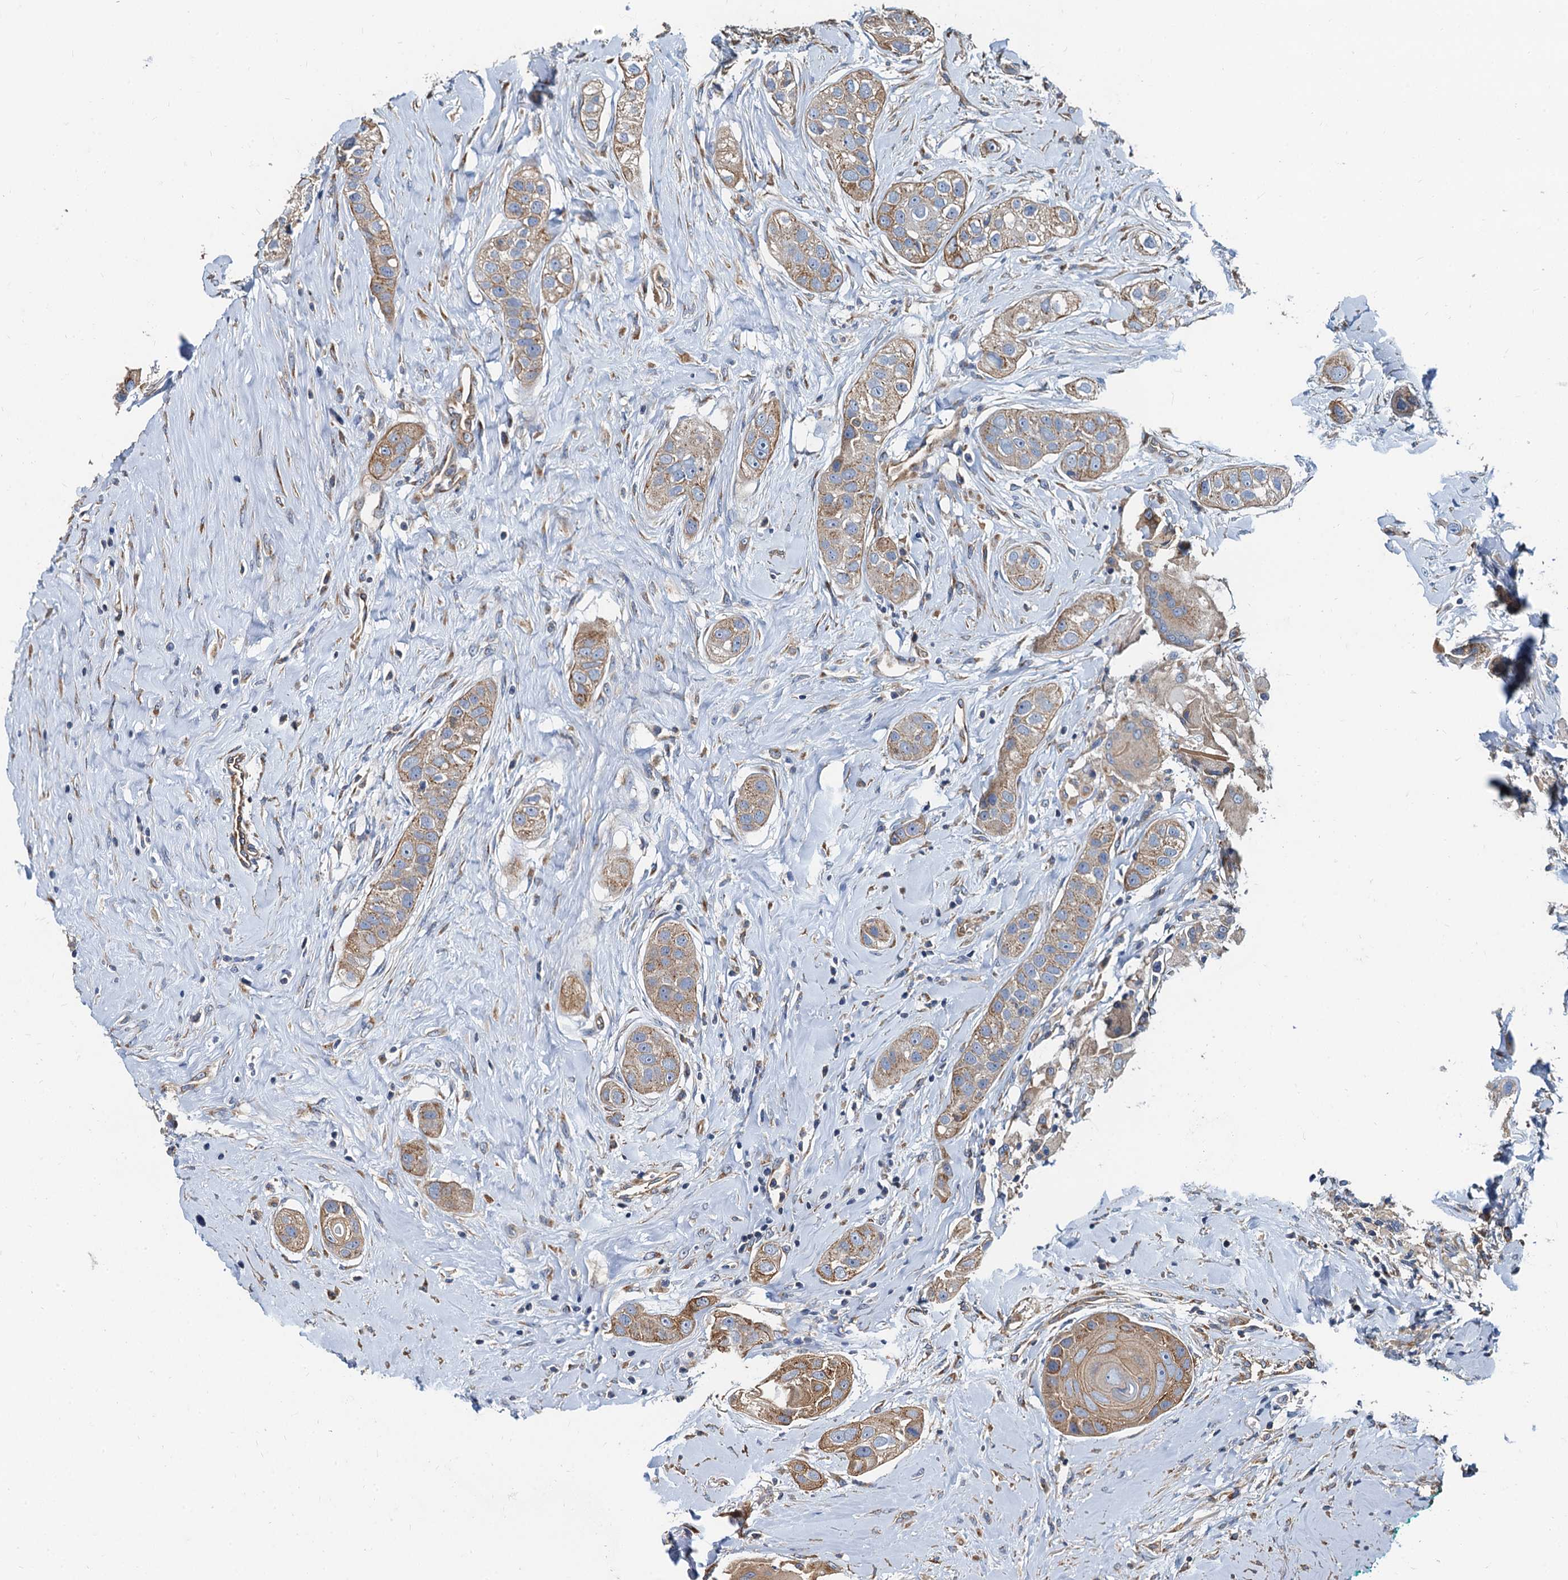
{"staining": {"intensity": "moderate", "quantity": ">75%", "location": "cytoplasmic/membranous"}, "tissue": "head and neck cancer", "cell_type": "Tumor cells", "image_type": "cancer", "snomed": [{"axis": "morphology", "description": "Normal tissue, NOS"}, {"axis": "morphology", "description": "Squamous cell carcinoma, NOS"}, {"axis": "topography", "description": "Skeletal muscle"}, {"axis": "topography", "description": "Head-Neck"}], "caption": "An immunohistochemistry photomicrograph of neoplastic tissue is shown. Protein staining in brown labels moderate cytoplasmic/membranous positivity in head and neck squamous cell carcinoma within tumor cells.", "gene": "NGRN", "patient": {"sex": "male", "age": 51}}